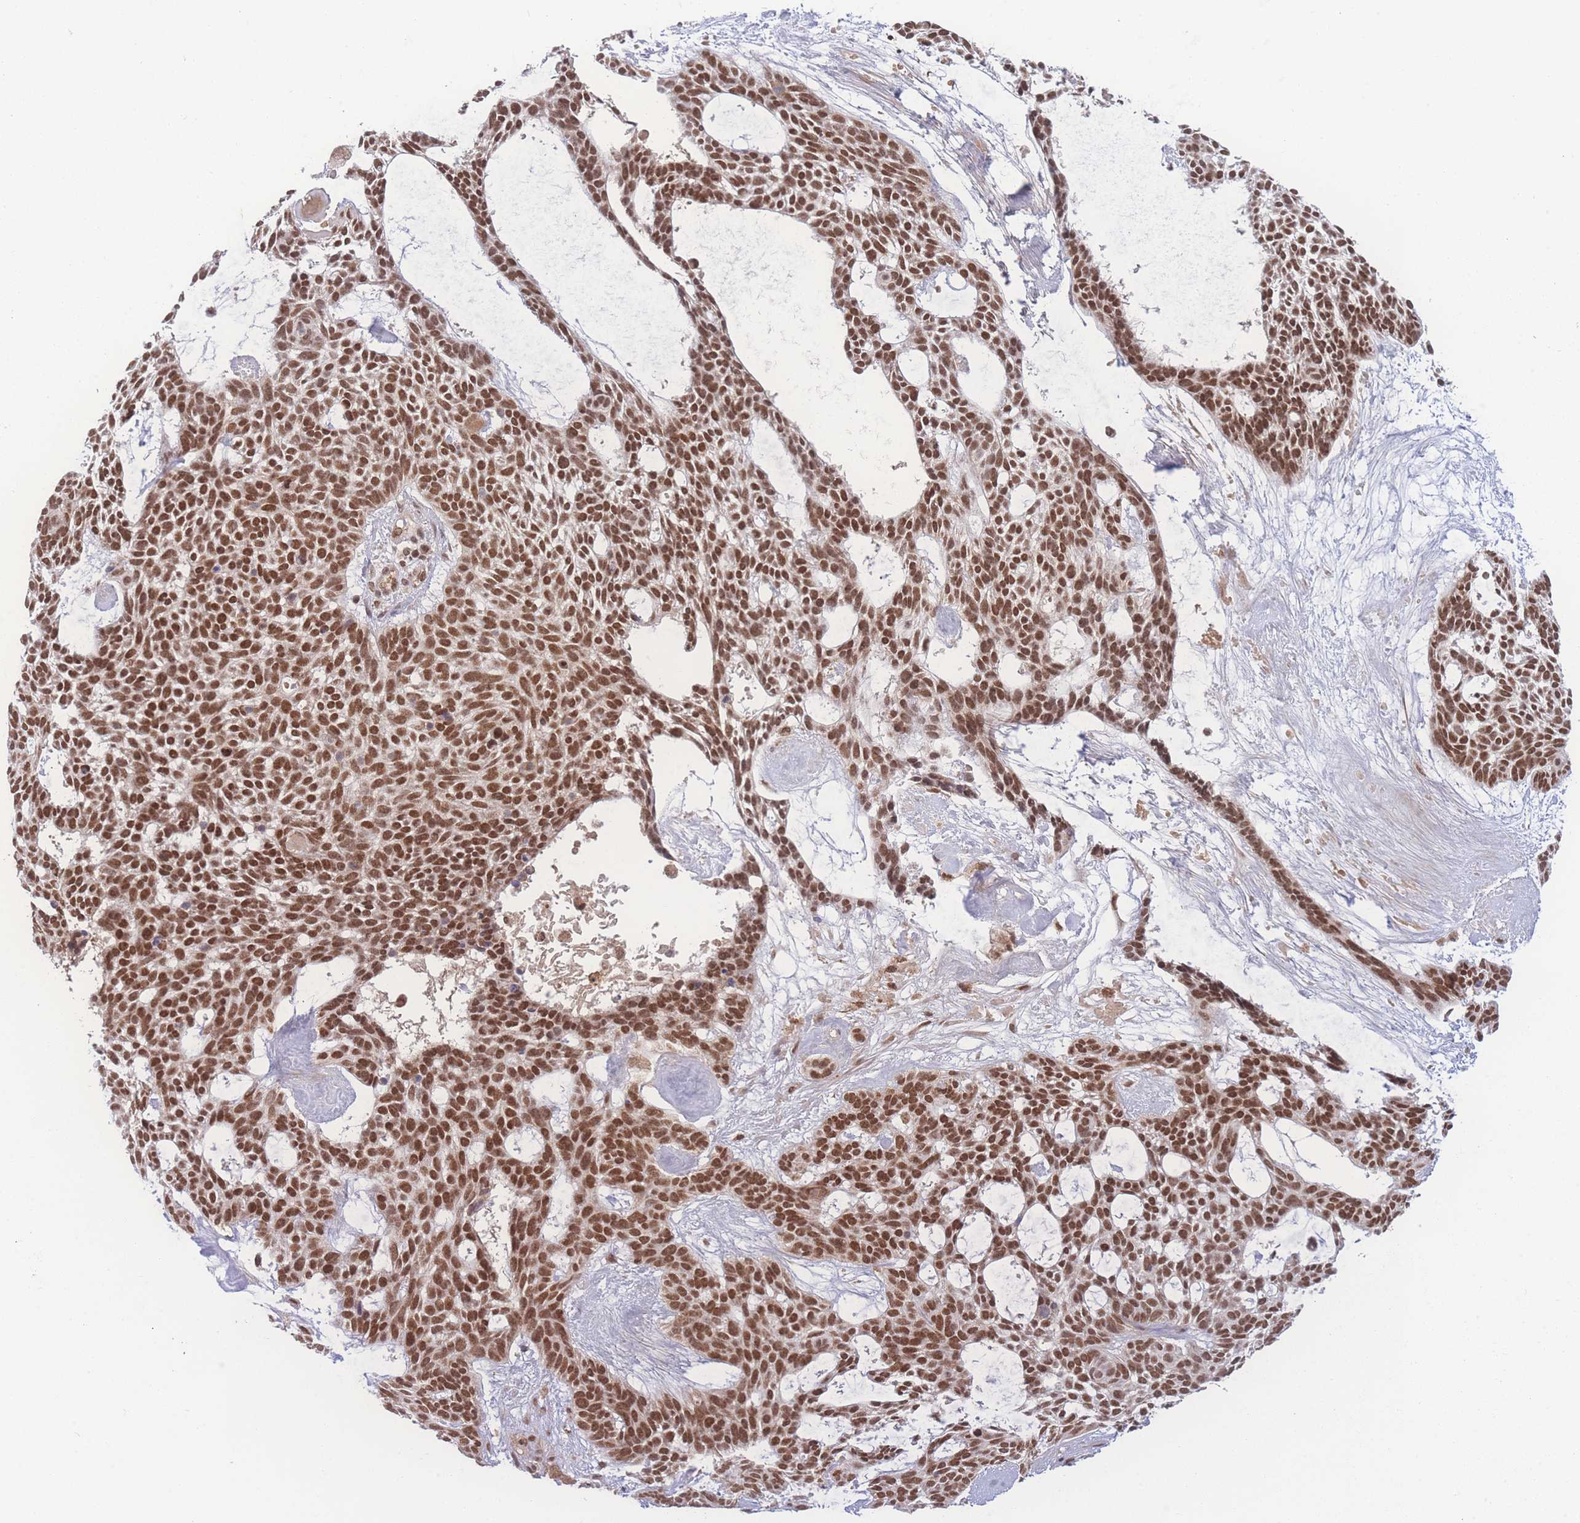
{"staining": {"intensity": "strong", "quantity": ">75%", "location": "nuclear"}, "tissue": "skin cancer", "cell_type": "Tumor cells", "image_type": "cancer", "snomed": [{"axis": "morphology", "description": "Basal cell carcinoma"}, {"axis": "topography", "description": "Skin"}], "caption": "Immunohistochemistry (DAB) staining of human skin basal cell carcinoma exhibits strong nuclear protein staining in about >75% of tumor cells.", "gene": "RAVER1", "patient": {"sex": "male", "age": 61}}